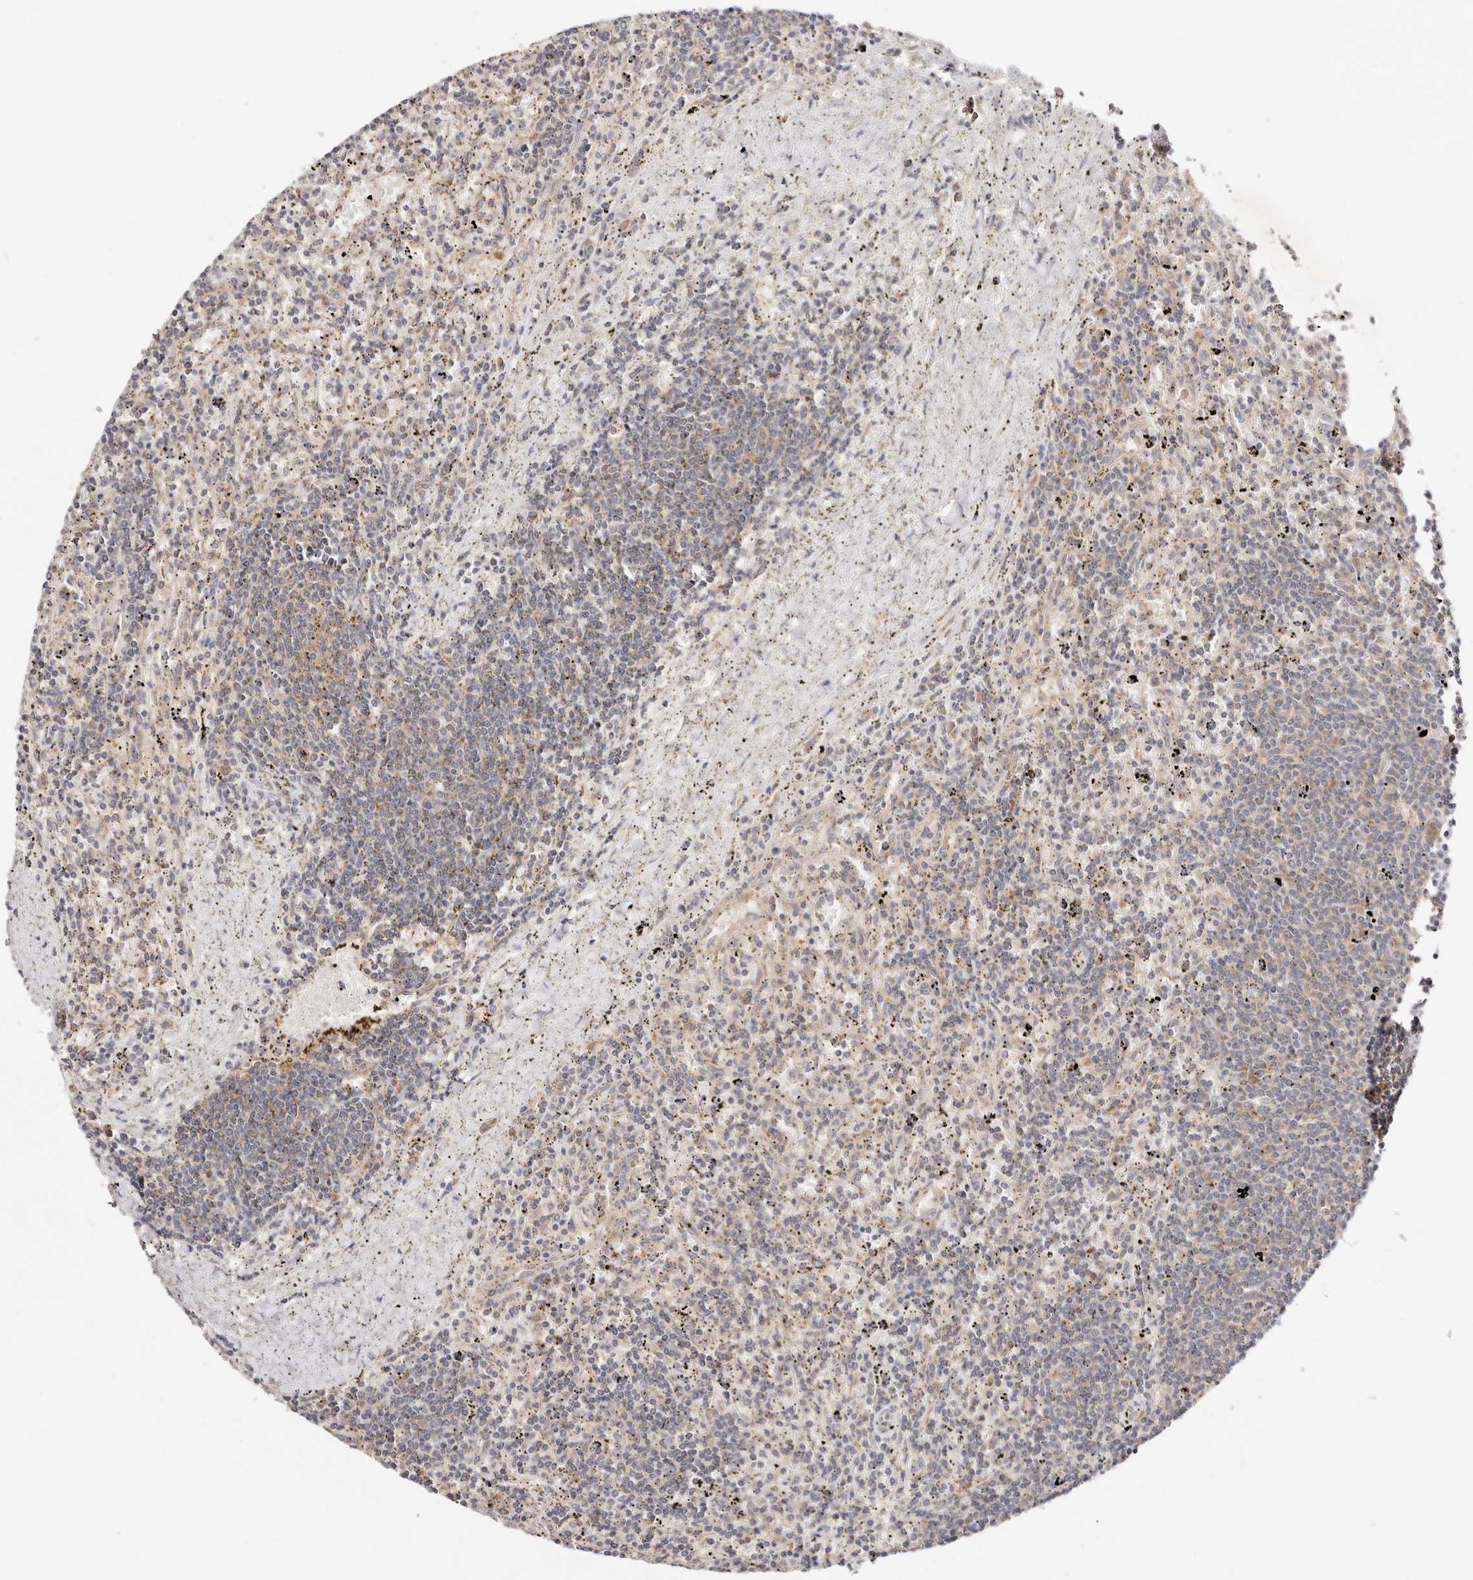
{"staining": {"intensity": "moderate", "quantity": "25%-75%", "location": "cytoplasmic/membranous"}, "tissue": "lymphoma", "cell_type": "Tumor cells", "image_type": "cancer", "snomed": [{"axis": "morphology", "description": "Malignant lymphoma, non-Hodgkin's type, Low grade"}, {"axis": "topography", "description": "Spleen"}], "caption": "A brown stain highlights moderate cytoplasmic/membranous staining of a protein in lymphoma tumor cells.", "gene": "GNA13", "patient": {"sex": "male", "age": 76}}